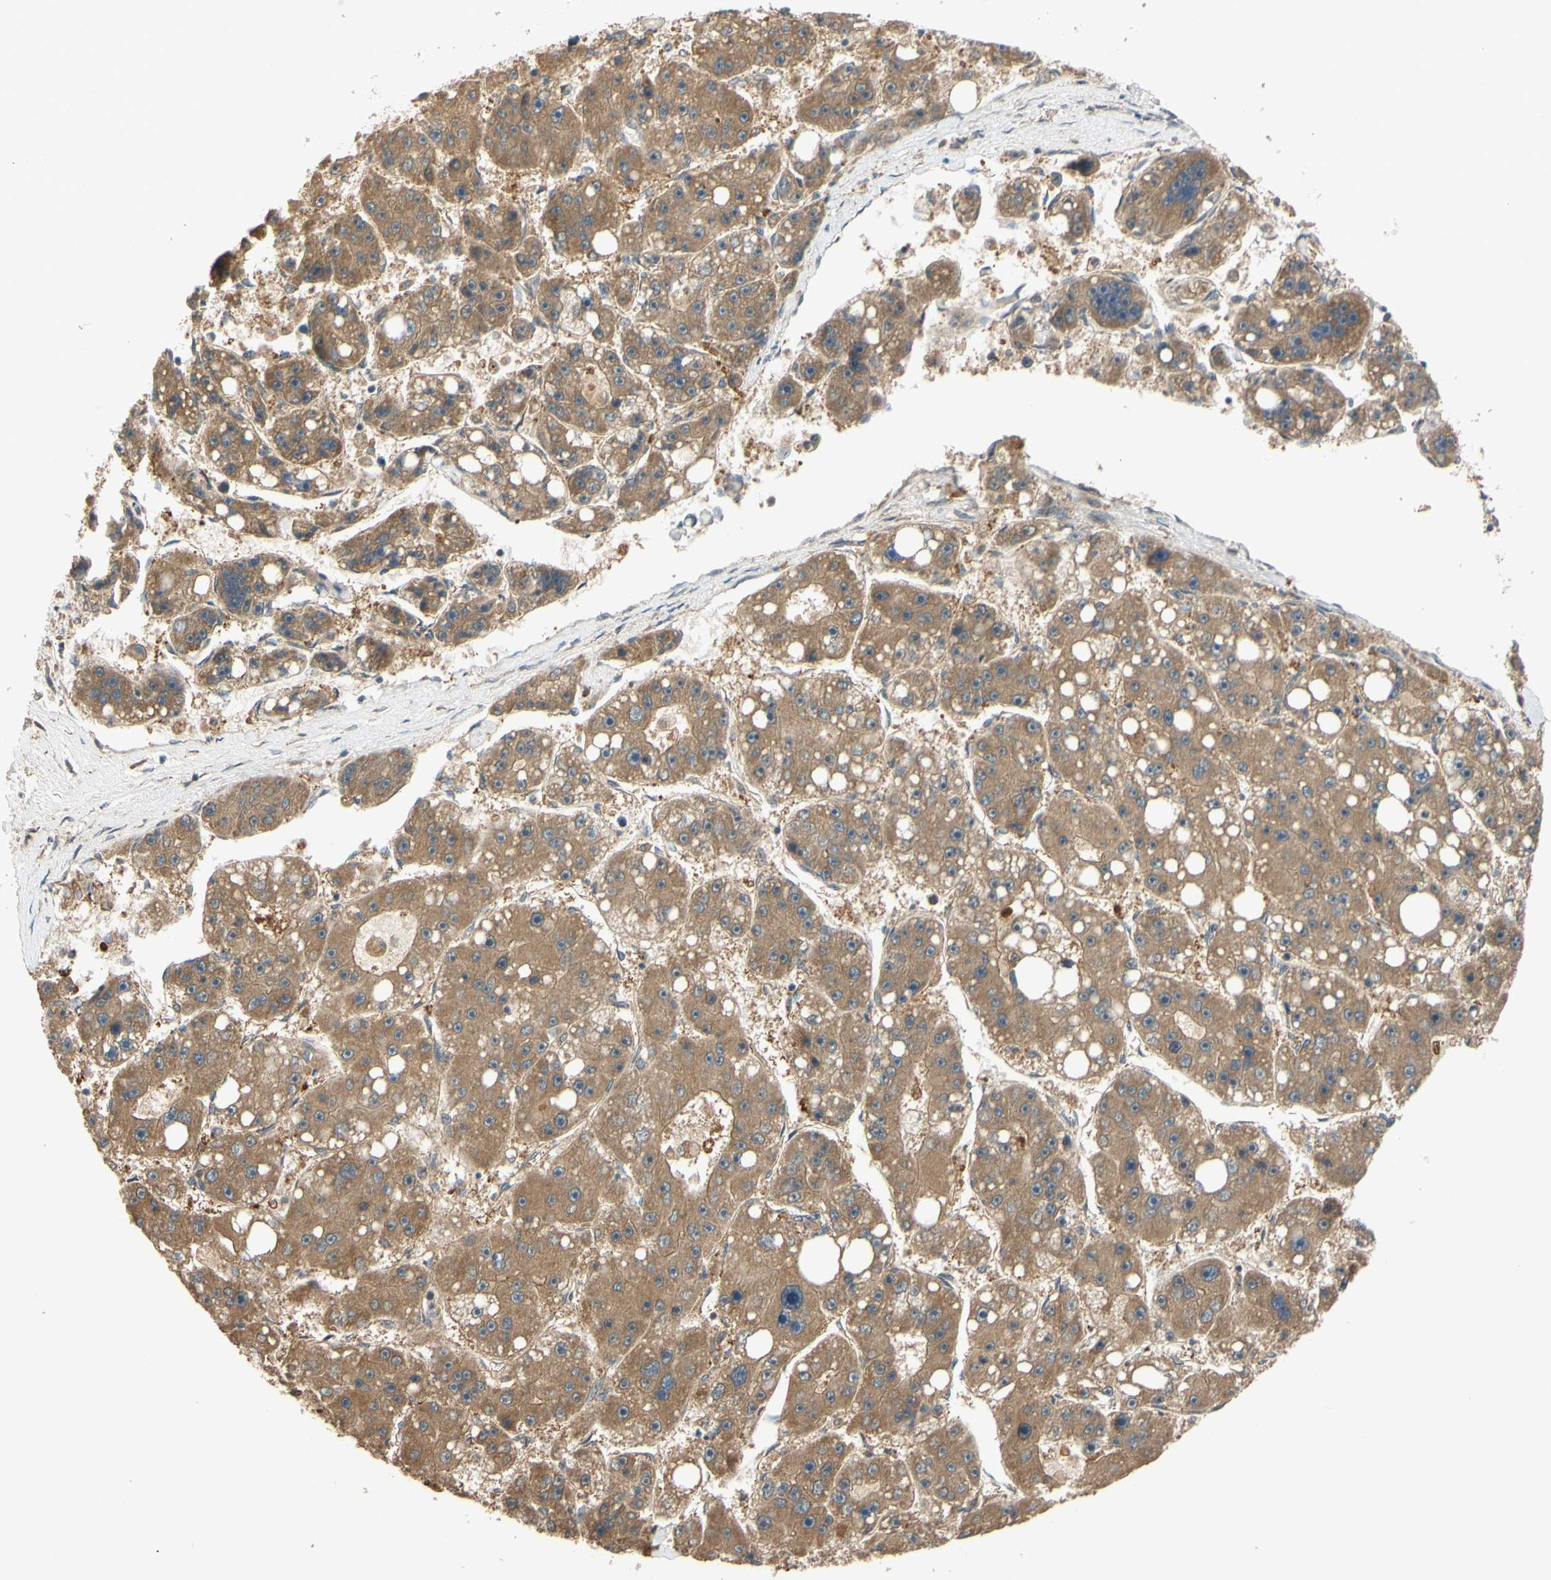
{"staining": {"intensity": "moderate", "quantity": ">75%", "location": "cytoplasmic/membranous"}, "tissue": "liver cancer", "cell_type": "Tumor cells", "image_type": "cancer", "snomed": [{"axis": "morphology", "description": "Carcinoma, Hepatocellular, NOS"}, {"axis": "topography", "description": "Liver"}], "caption": "High-magnification brightfield microscopy of hepatocellular carcinoma (liver) stained with DAB (3,3'-diaminobenzidine) (brown) and counterstained with hematoxylin (blue). tumor cells exhibit moderate cytoplasmic/membranous positivity is appreciated in approximately>75% of cells.", "gene": "MBTPS2", "patient": {"sex": "female", "age": 61}}